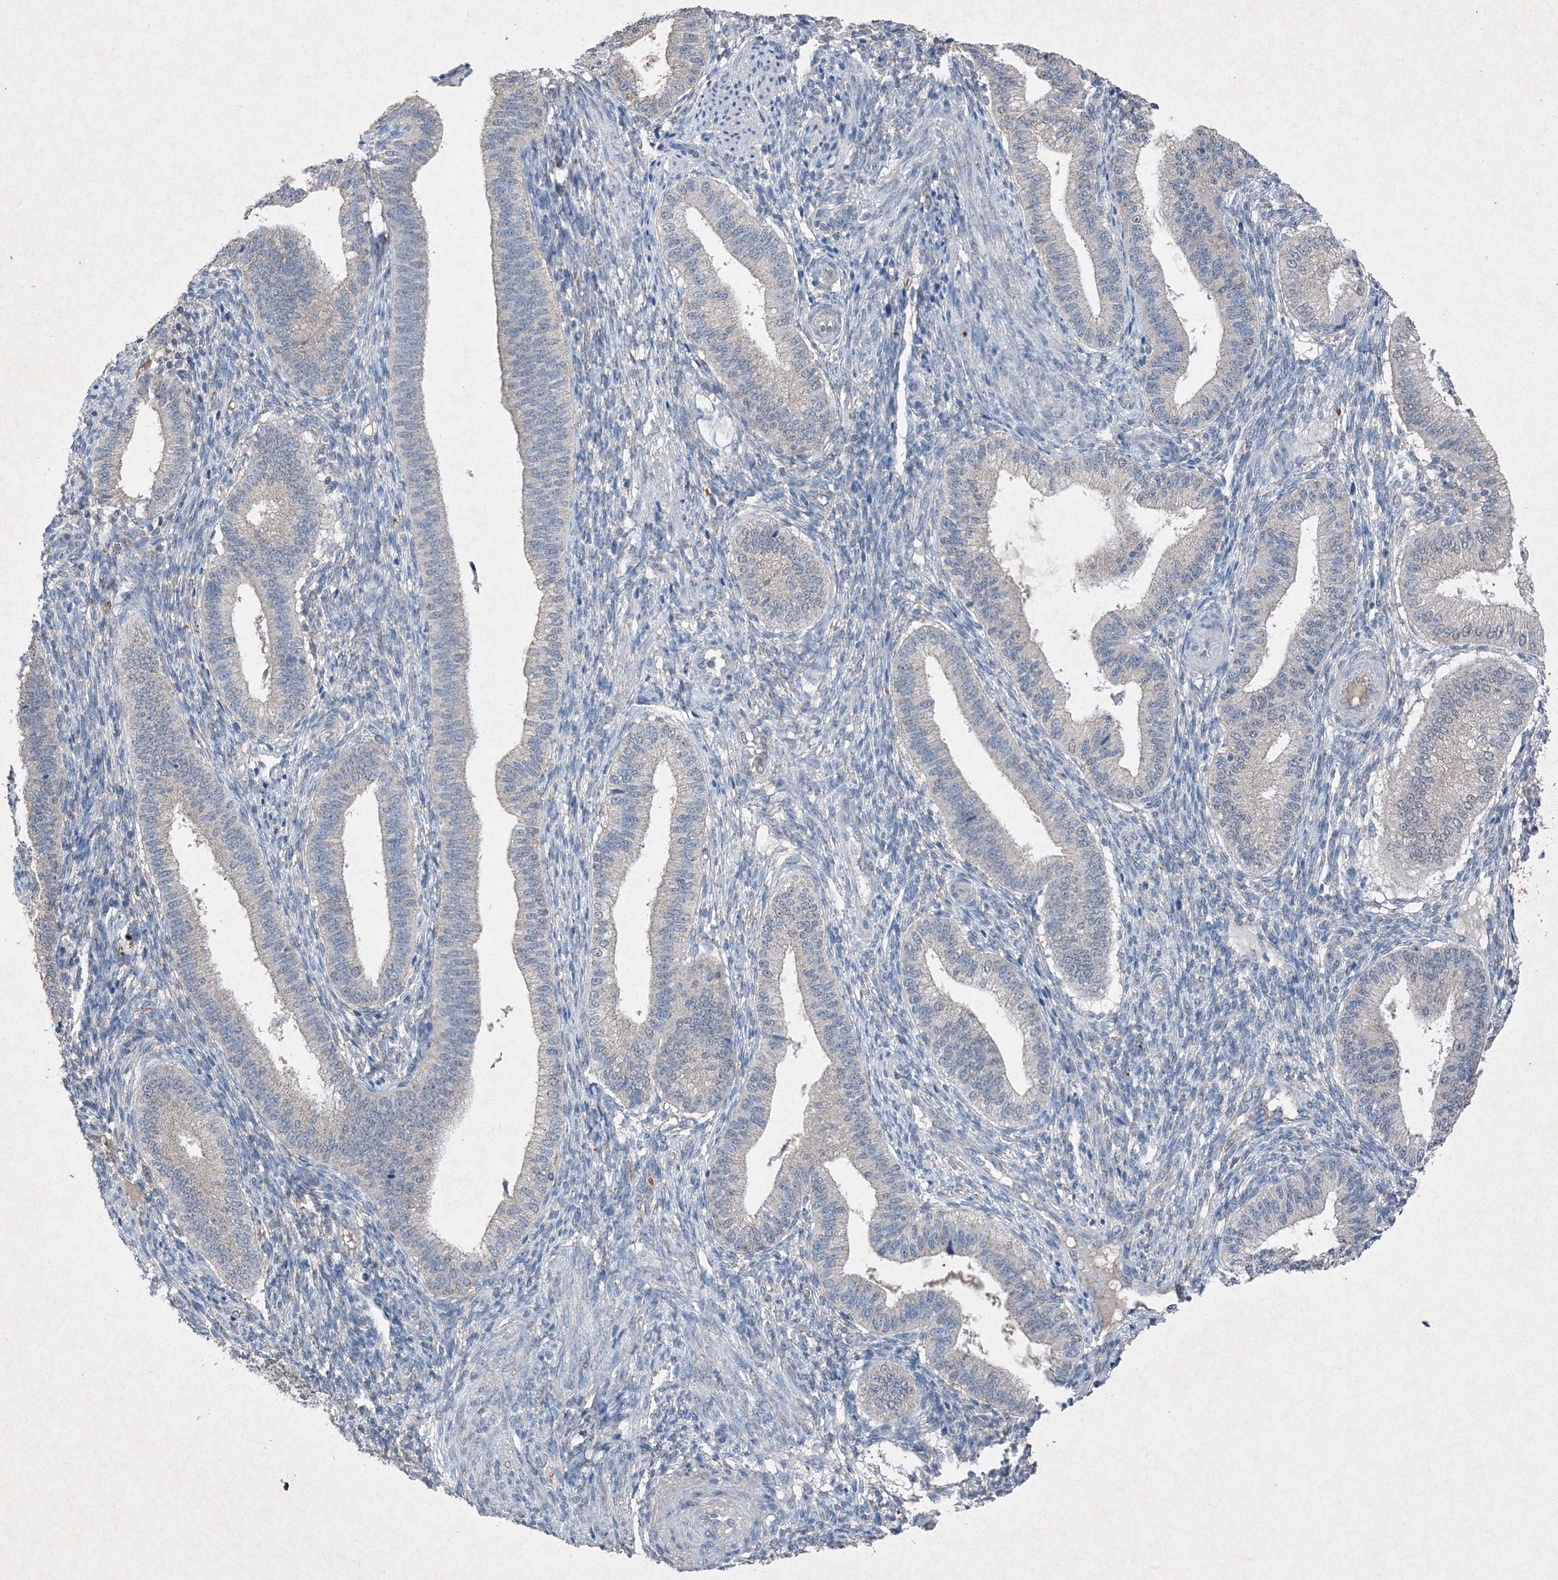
{"staining": {"intensity": "negative", "quantity": "none", "location": "none"}, "tissue": "endometrium", "cell_type": "Cells in endometrial stroma", "image_type": "normal", "snomed": [{"axis": "morphology", "description": "Normal tissue, NOS"}, {"axis": "topography", "description": "Endometrium"}], "caption": "Endometrium was stained to show a protein in brown. There is no significant staining in cells in endometrial stroma. (IHC, brightfield microscopy, high magnification).", "gene": "FCN3", "patient": {"sex": "female", "age": 39}}